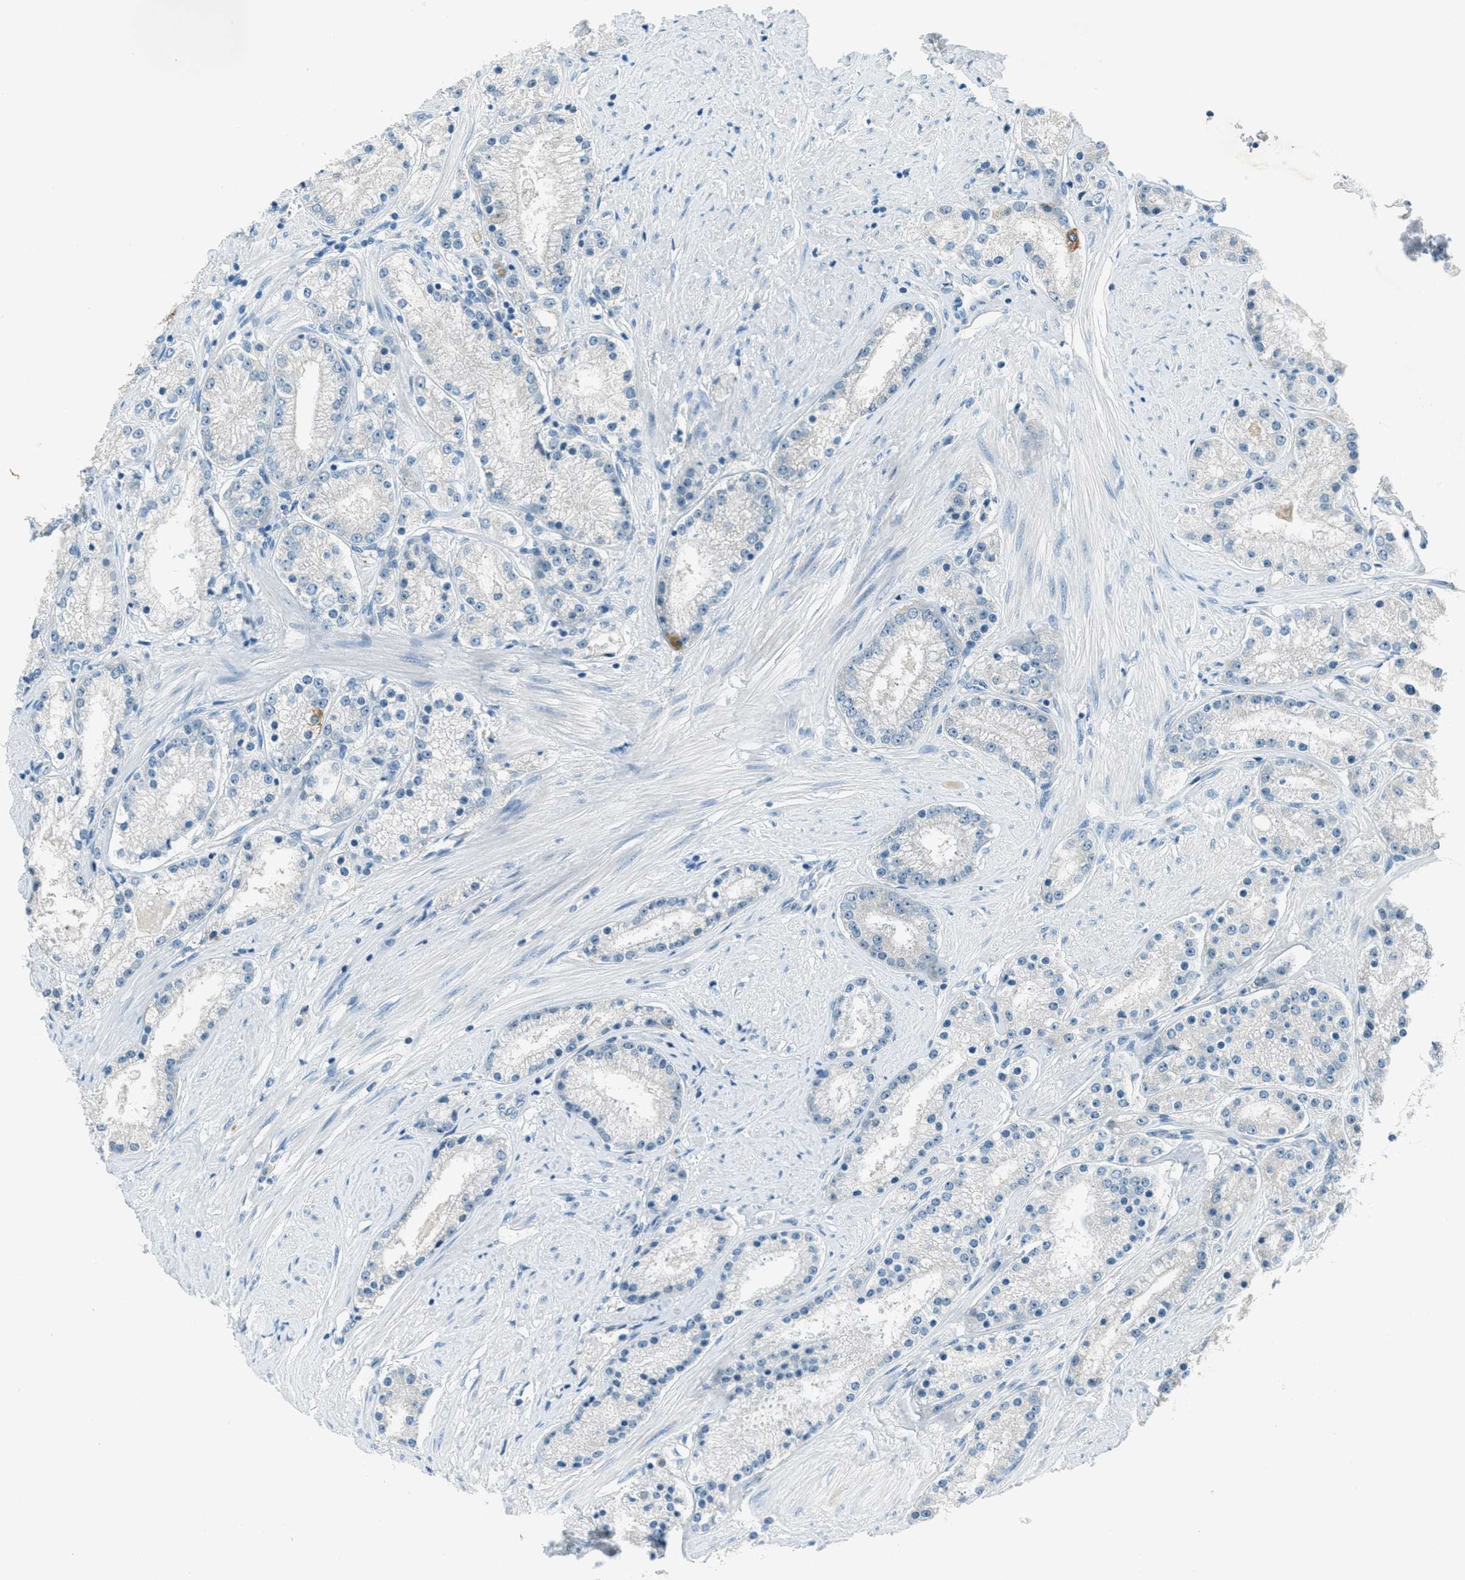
{"staining": {"intensity": "negative", "quantity": "none", "location": "none"}, "tissue": "prostate cancer", "cell_type": "Tumor cells", "image_type": "cancer", "snomed": [{"axis": "morphology", "description": "Adenocarcinoma, Low grade"}, {"axis": "topography", "description": "Prostate"}], "caption": "Immunohistochemical staining of human prostate adenocarcinoma (low-grade) displays no significant expression in tumor cells.", "gene": "MSLN", "patient": {"sex": "male", "age": 63}}